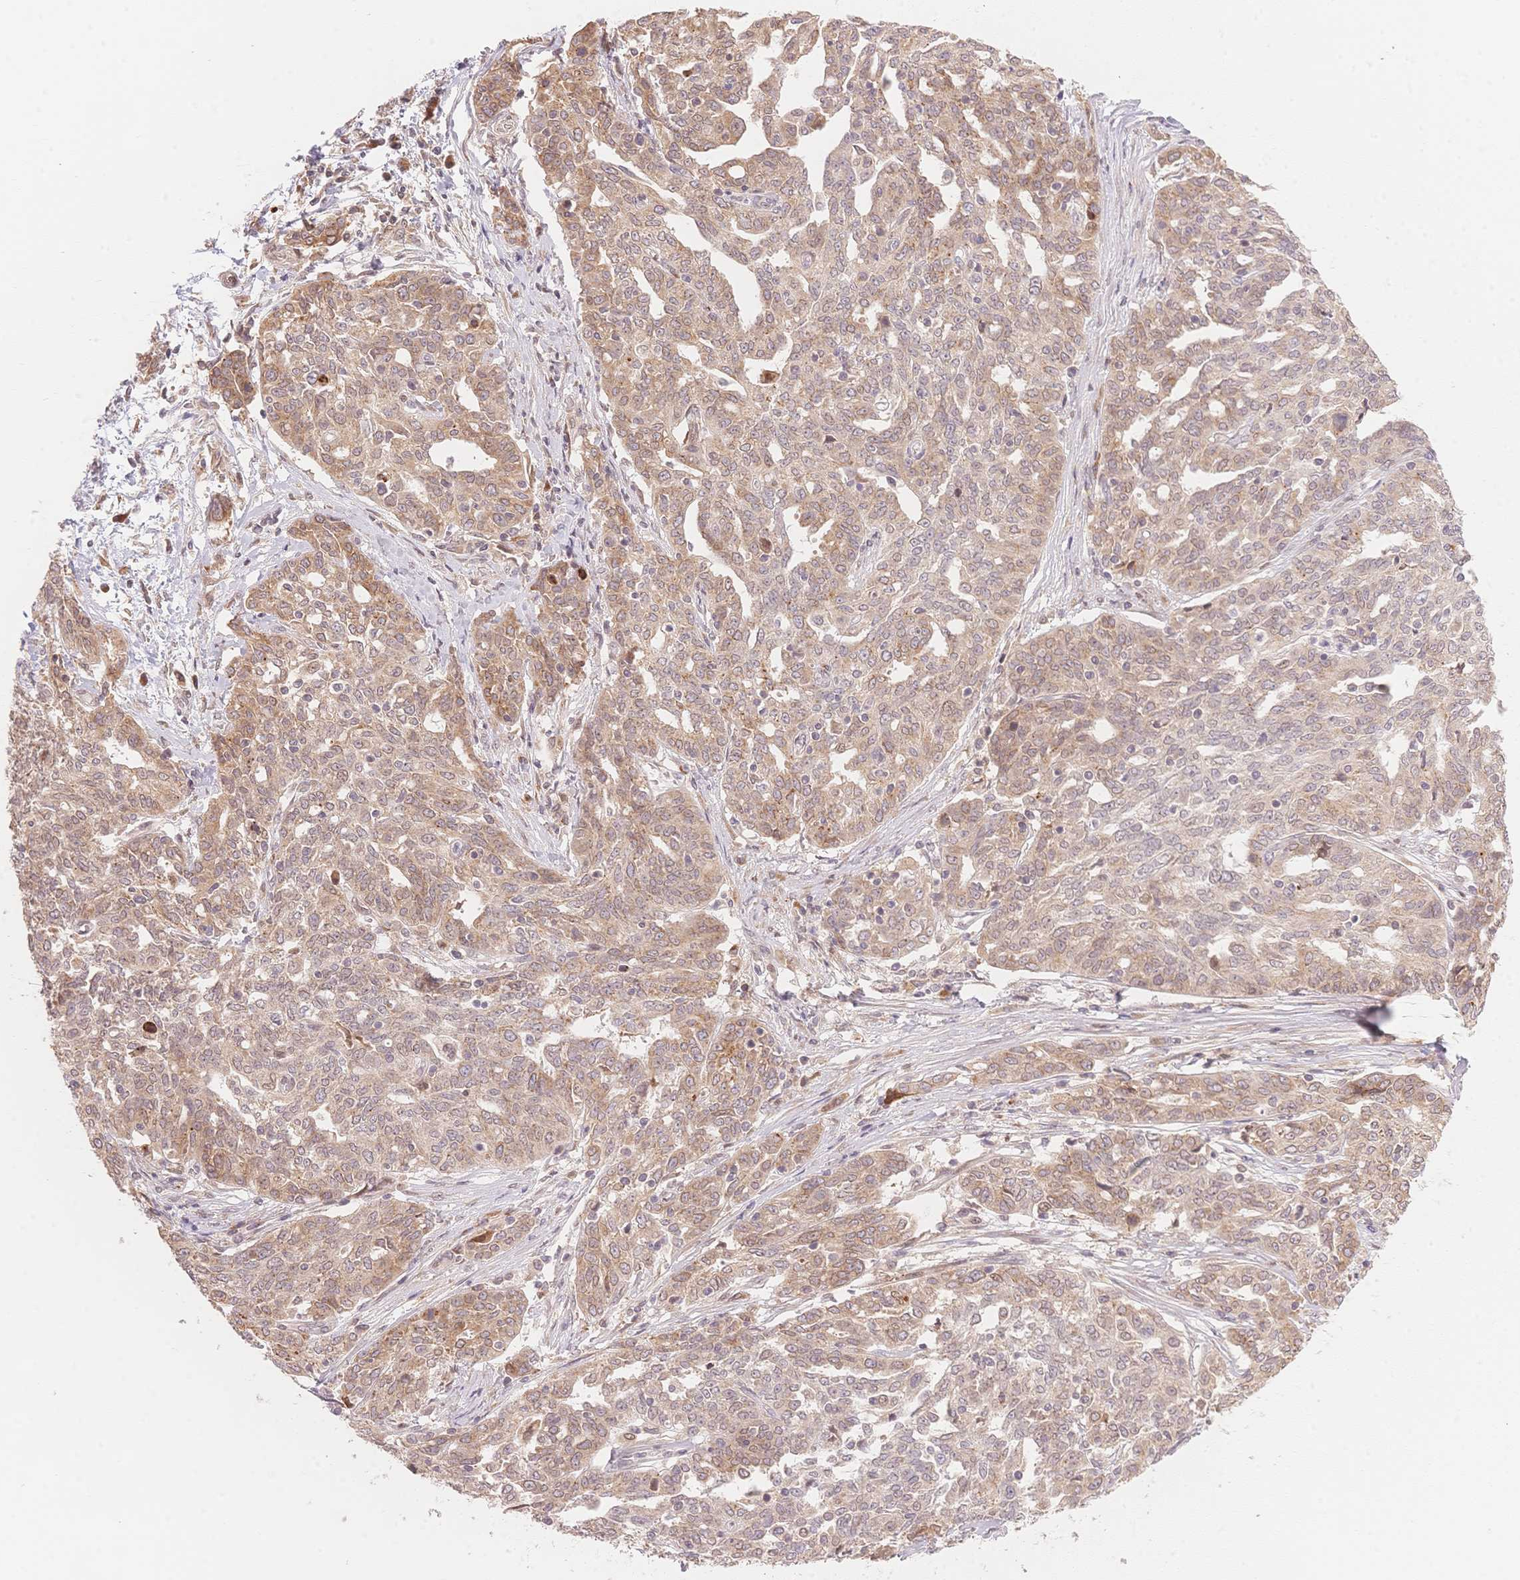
{"staining": {"intensity": "weak", "quantity": ">75%", "location": "cytoplasmic/membranous,nuclear"}, "tissue": "ovarian cancer", "cell_type": "Tumor cells", "image_type": "cancer", "snomed": [{"axis": "morphology", "description": "Cystadenocarcinoma, serous, NOS"}, {"axis": "topography", "description": "Ovary"}], "caption": "Protein staining exhibits weak cytoplasmic/membranous and nuclear staining in about >75% of tumor cells in serous cystadenocarcinoma (ovarian).", "gene": "STK39", "patient": {"sex": "female", "age": 67}}